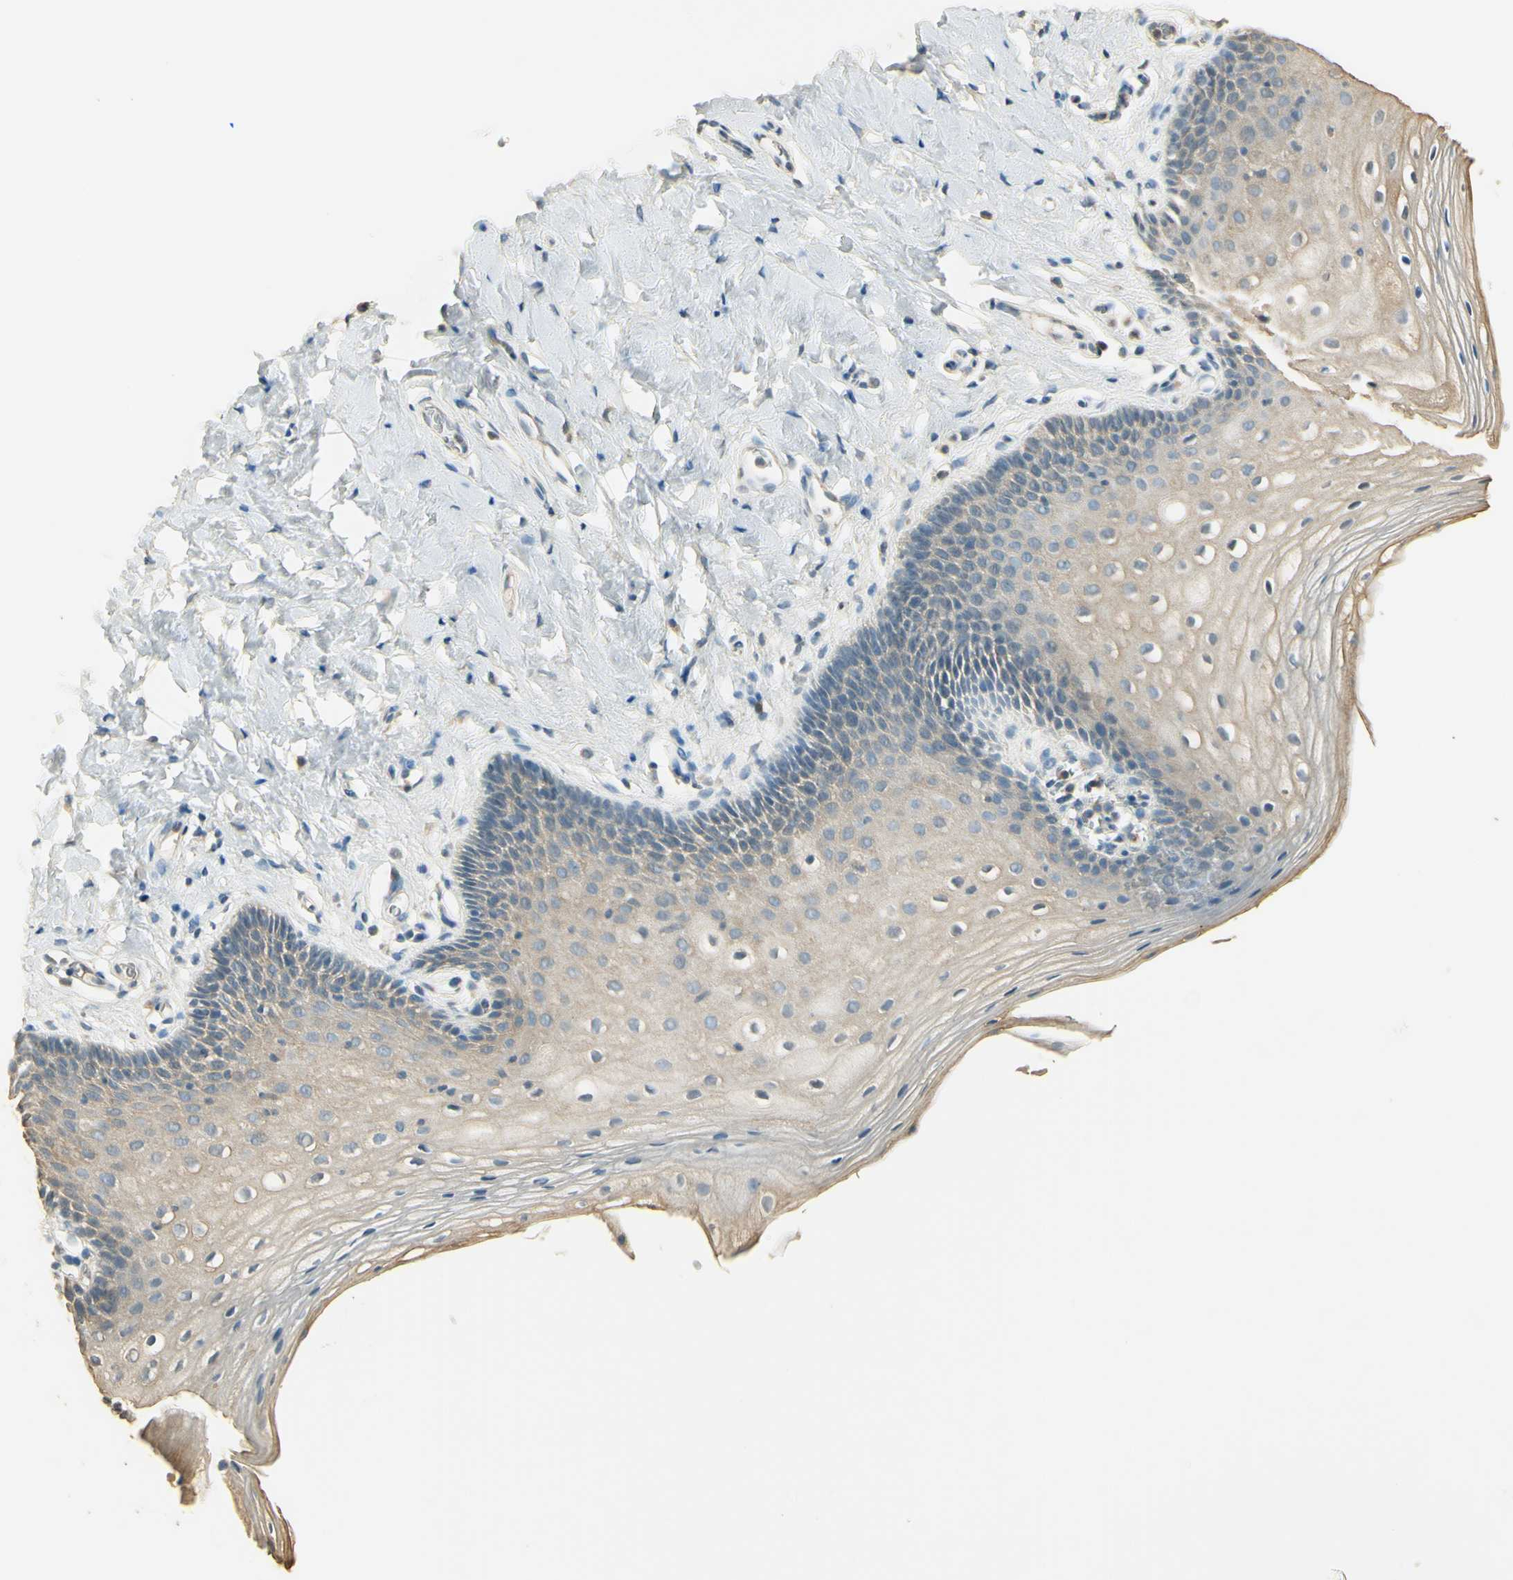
{"staining": {"intensity": "weak", "quantity": "25%-75%", "location": "cytoplasmic/membranous"}, "tissue": "vagina", "cell_type": "Squamous epithelial cells", "image_type": "normal", "snomed": [{"axis": "morphology", "description": "Normal tissue, NOS"}, {"axis": "topography", "description": "Vagina"}], "caption": "Vagina stained with immunohistochemistry displays weak cytoplasmic/membranous positivity in about 25%-75% of squamous epithelial cells. Nuclei are stained in blue.", "gene": "UXS1", "patient": {"sex": "female", "age": 55}}